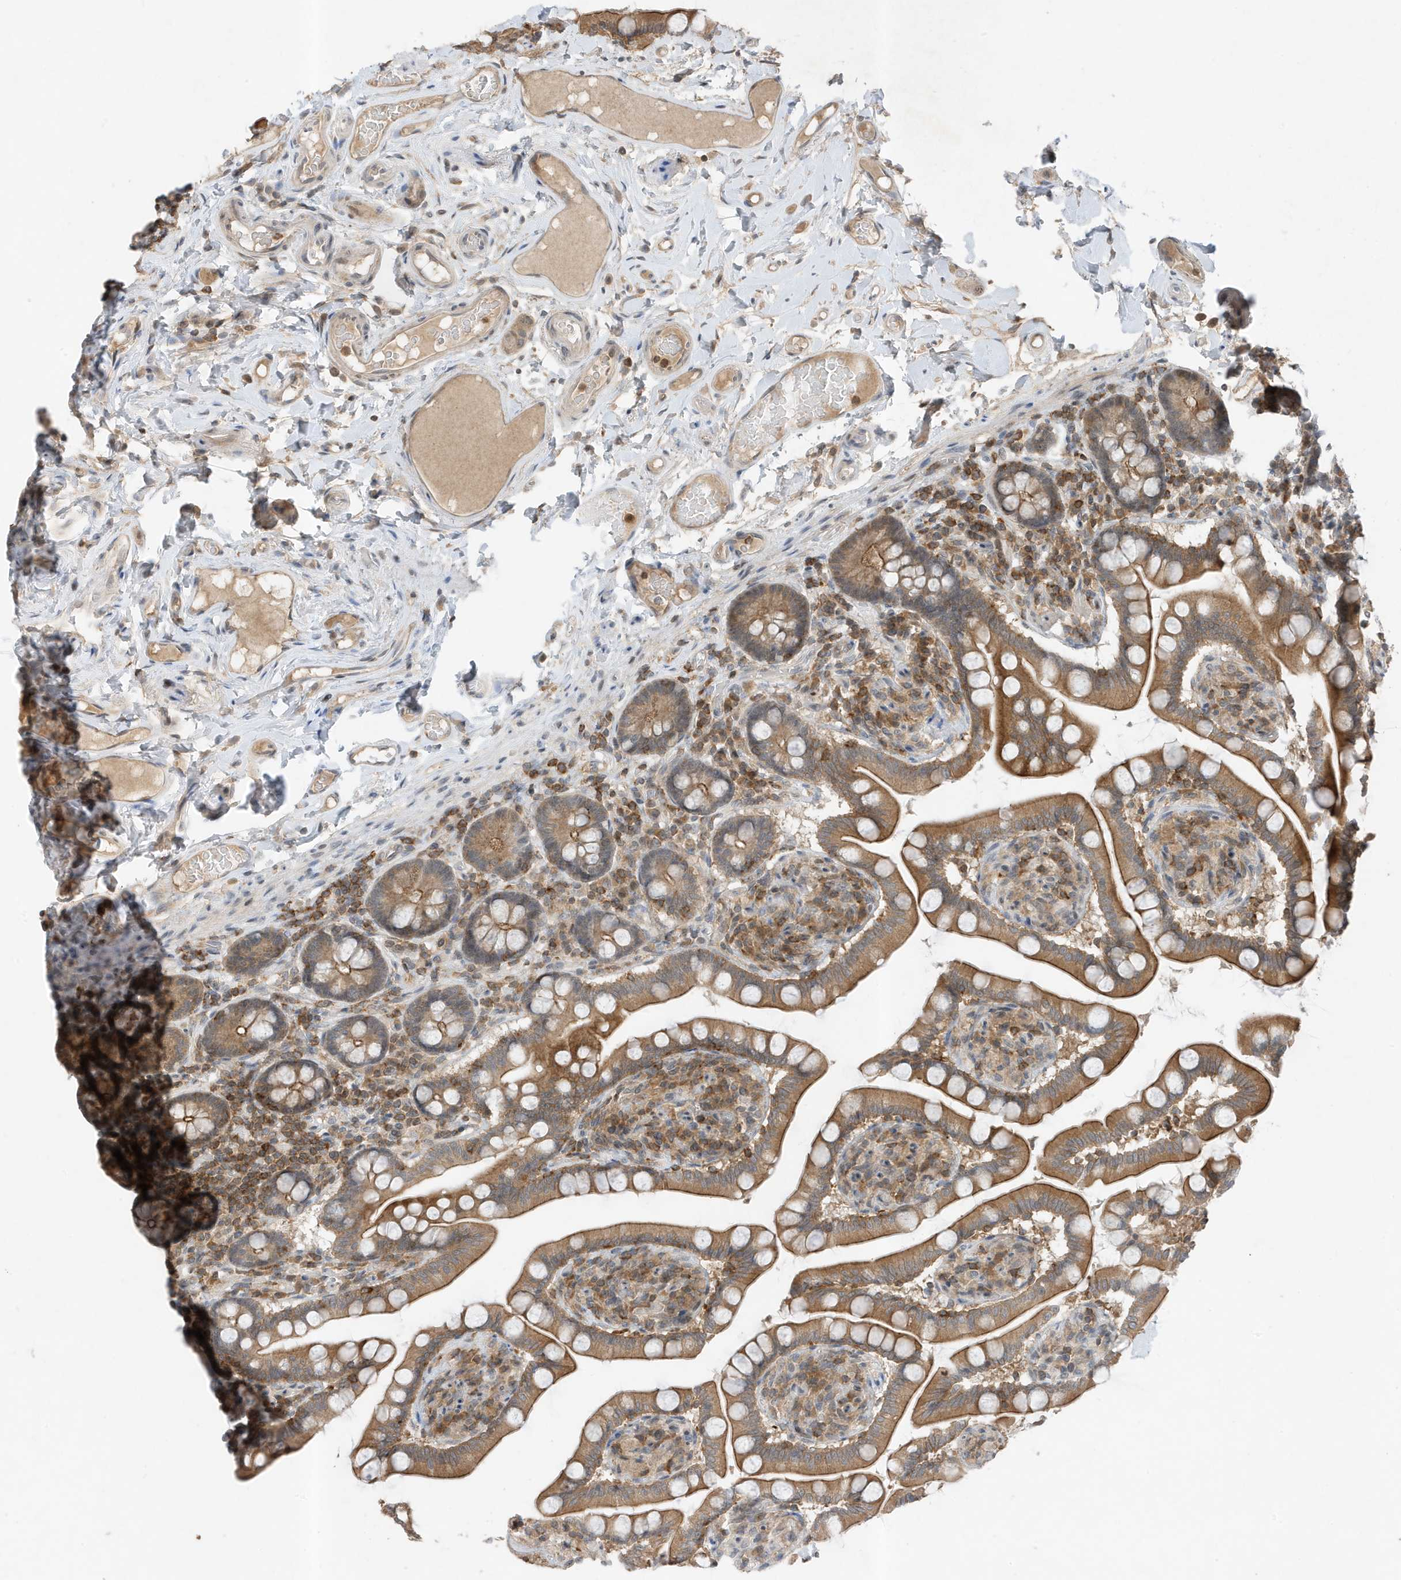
{"staining": {"intensity": "moderate", "quantity": ">75%", "location": "cytoplasmic/membranous"}, "tissue": "small intestine", "cell_type": "Glandular cells", "image_type": "normal", "snomed": [{"axis": "morphology", "description": "Normal tissue, NOS"}, {"axis": "topography", "description": "Small intestine"}], "caption": "This histopathology image reveals immunohistochemistry (IHC) staining of unremarkable human small intestine, with medium moderate cytoplasmic/membranous expression in approximately >75% of glandular cells.", "gene": "MAST3", "patient": {"sex": "female", "age": 64}}